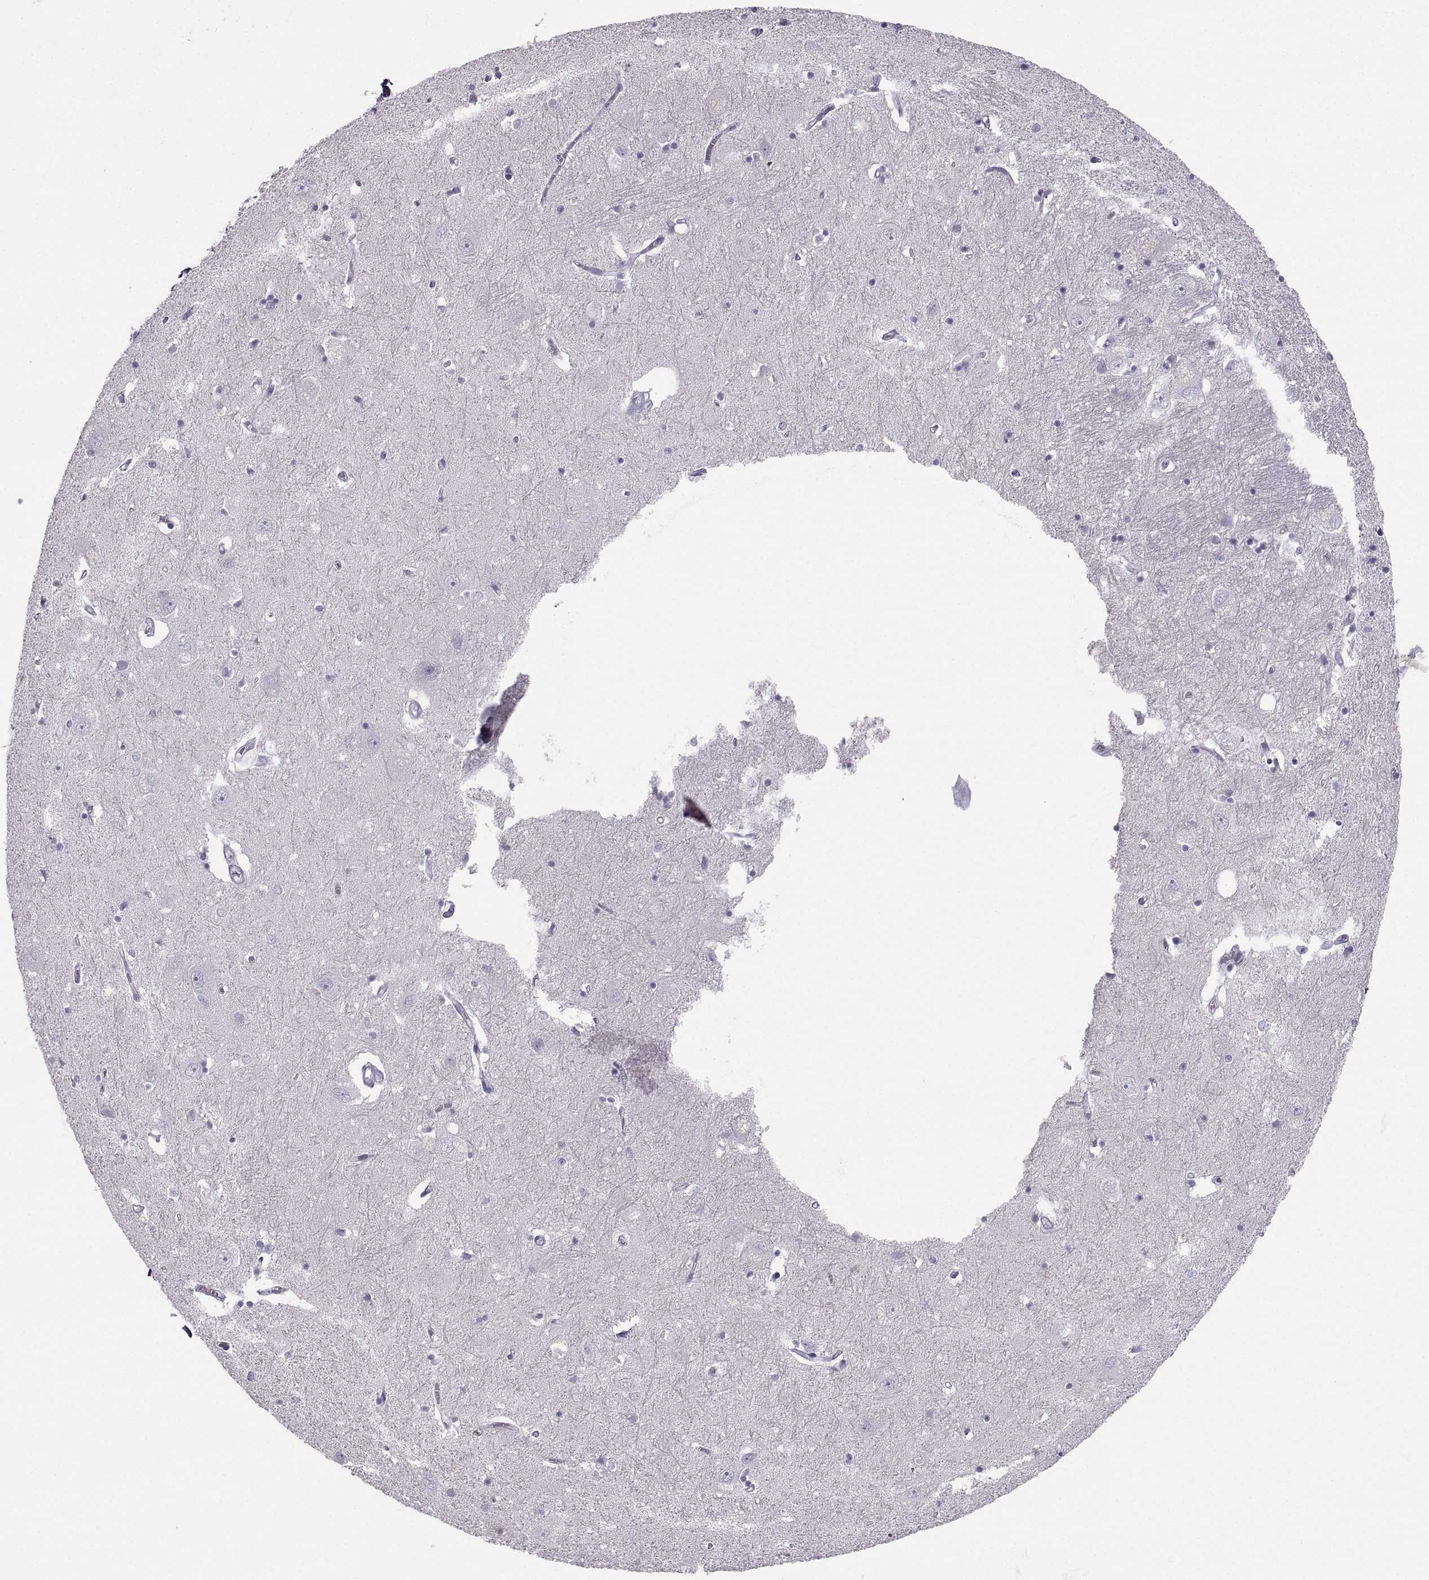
{"staining": {"intensity": "negative", "quantity": "none", "location": "none"}, "tissue": "caudate", "cell_type": "Glial cells", "image_type": "normal", "snomed": [{"axis": "morphology", "description": "Normal tissue, NOS"}, {"axis": "topography", "description": "Lateral ventricle wall"}], "caption": "Immunohistochemical staining of benign human caudate shows no significant positivity in glial cells. (Immunohistochemistry, brightfield microscopy, high magnification).", "gene": "ZNF185", "patient": {"sex": "male", "age": 54}}